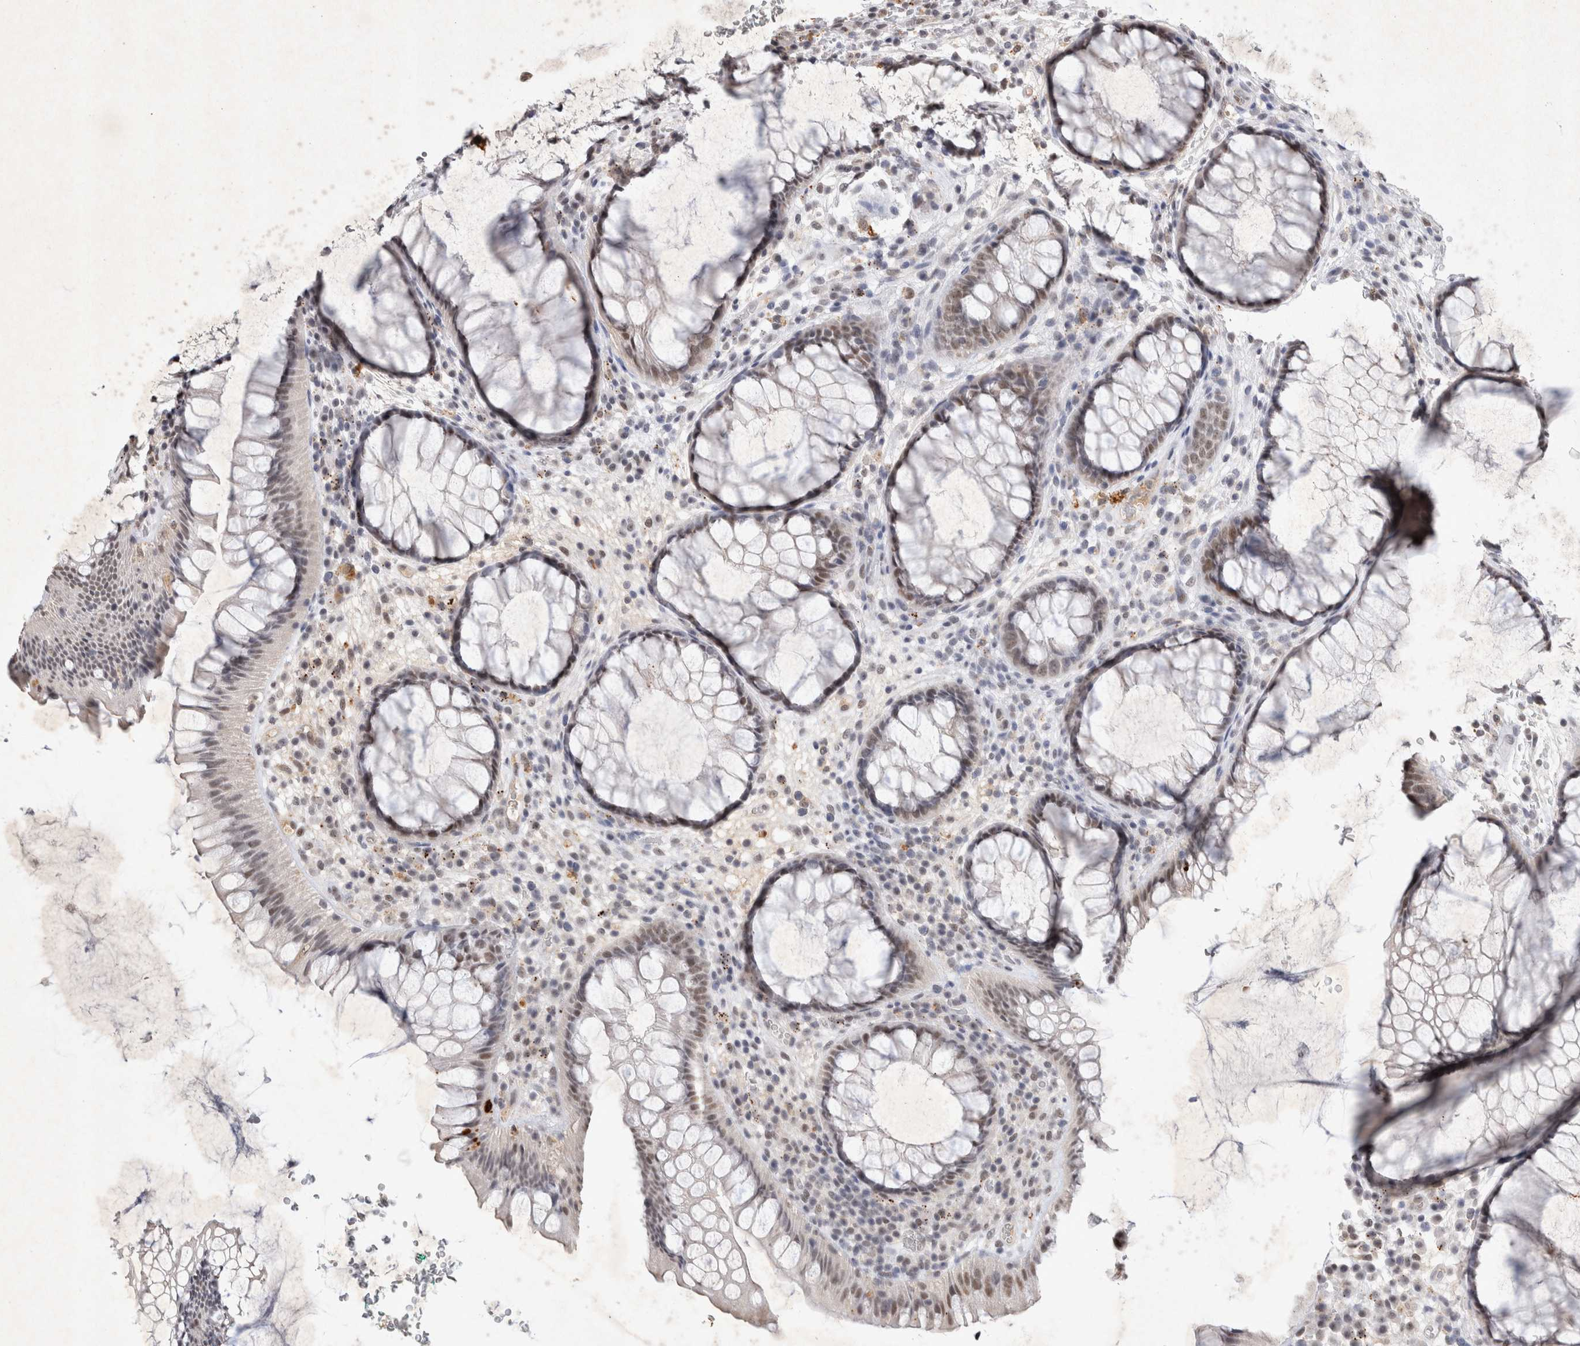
{"staining": {"intensity": "weak", "quantity": "25%-75%", "location": "nuclear"}, "tissue": "rectum", "cell_type": "Glandular cells", "image_type": "normal", "snomed": [{"axis": "morphology", "description": "Normal tissue, NOS"}, {"axis": "topography", "description": "Rectum"}], "caption": "IHC photomicrograph of benign rectum: human rectum stained using immunohistochemistry demonstrates low levels of weak protein expression localized specifically in the nuclear of glandular cells, appearing as a nuclear brown color.", "gene": "XRCC5", "patient": {"sex": "male", "age": 51}}